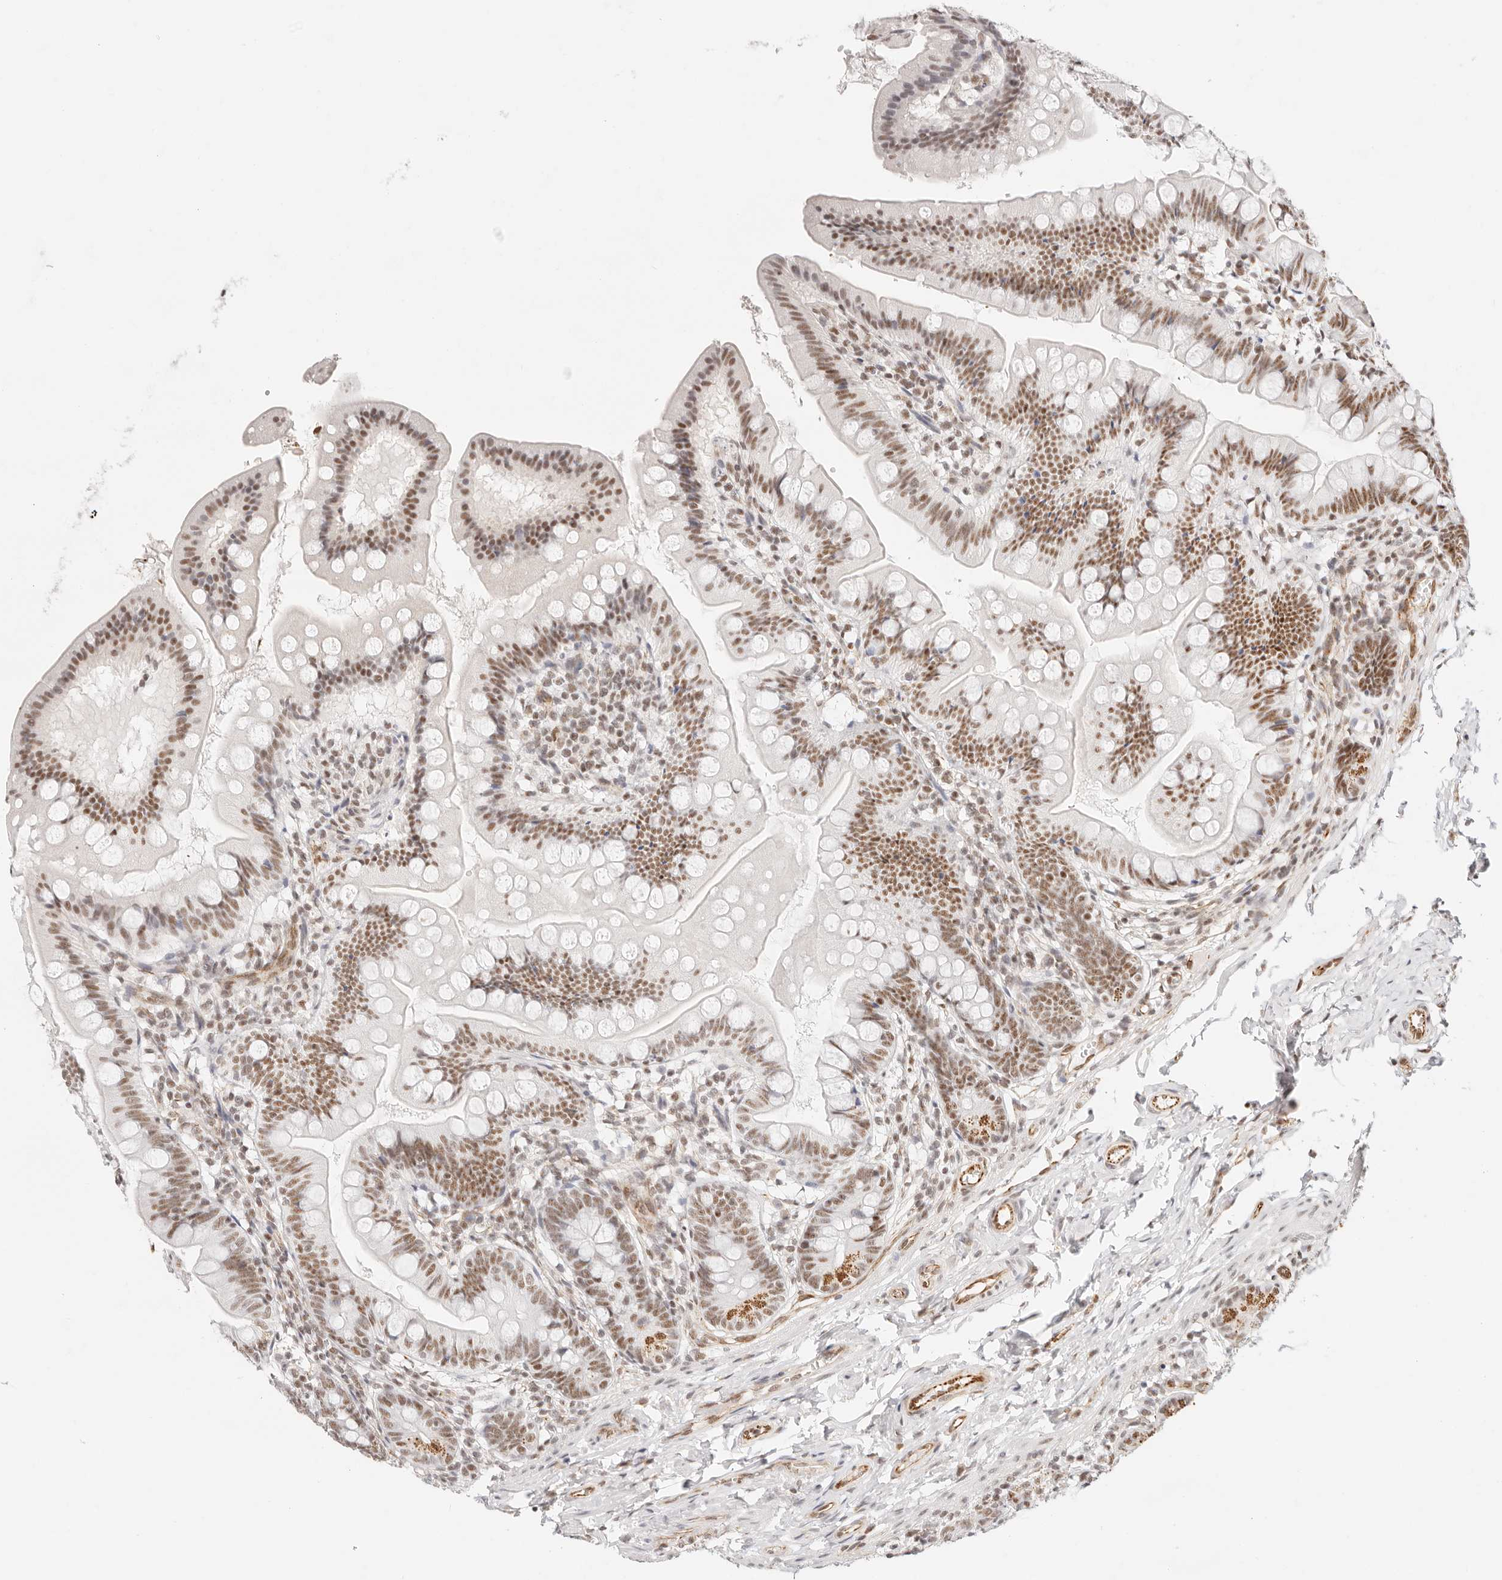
{"staining": {"intensity": "moderate", "quantity": "25%-75%", "location": "nuclear"}, "tissue": "small intestine", "cell_type": "Glandular cells", "image_type": "normal", "snomed": [{"axis": "morphology", "description": "Normal tissue, NOS"}, {"axis": "topography", "description": "Small intestine"}], "caption": "This image reveals benign small intestine stained with IHC to label a protein in brown. The nuclear of glandular cells show moderate positivity for the protein. Nuclei are counter-stained blue.", "gene": "ZC3H11A", "patient": {"sex": "male", "age": 7}}